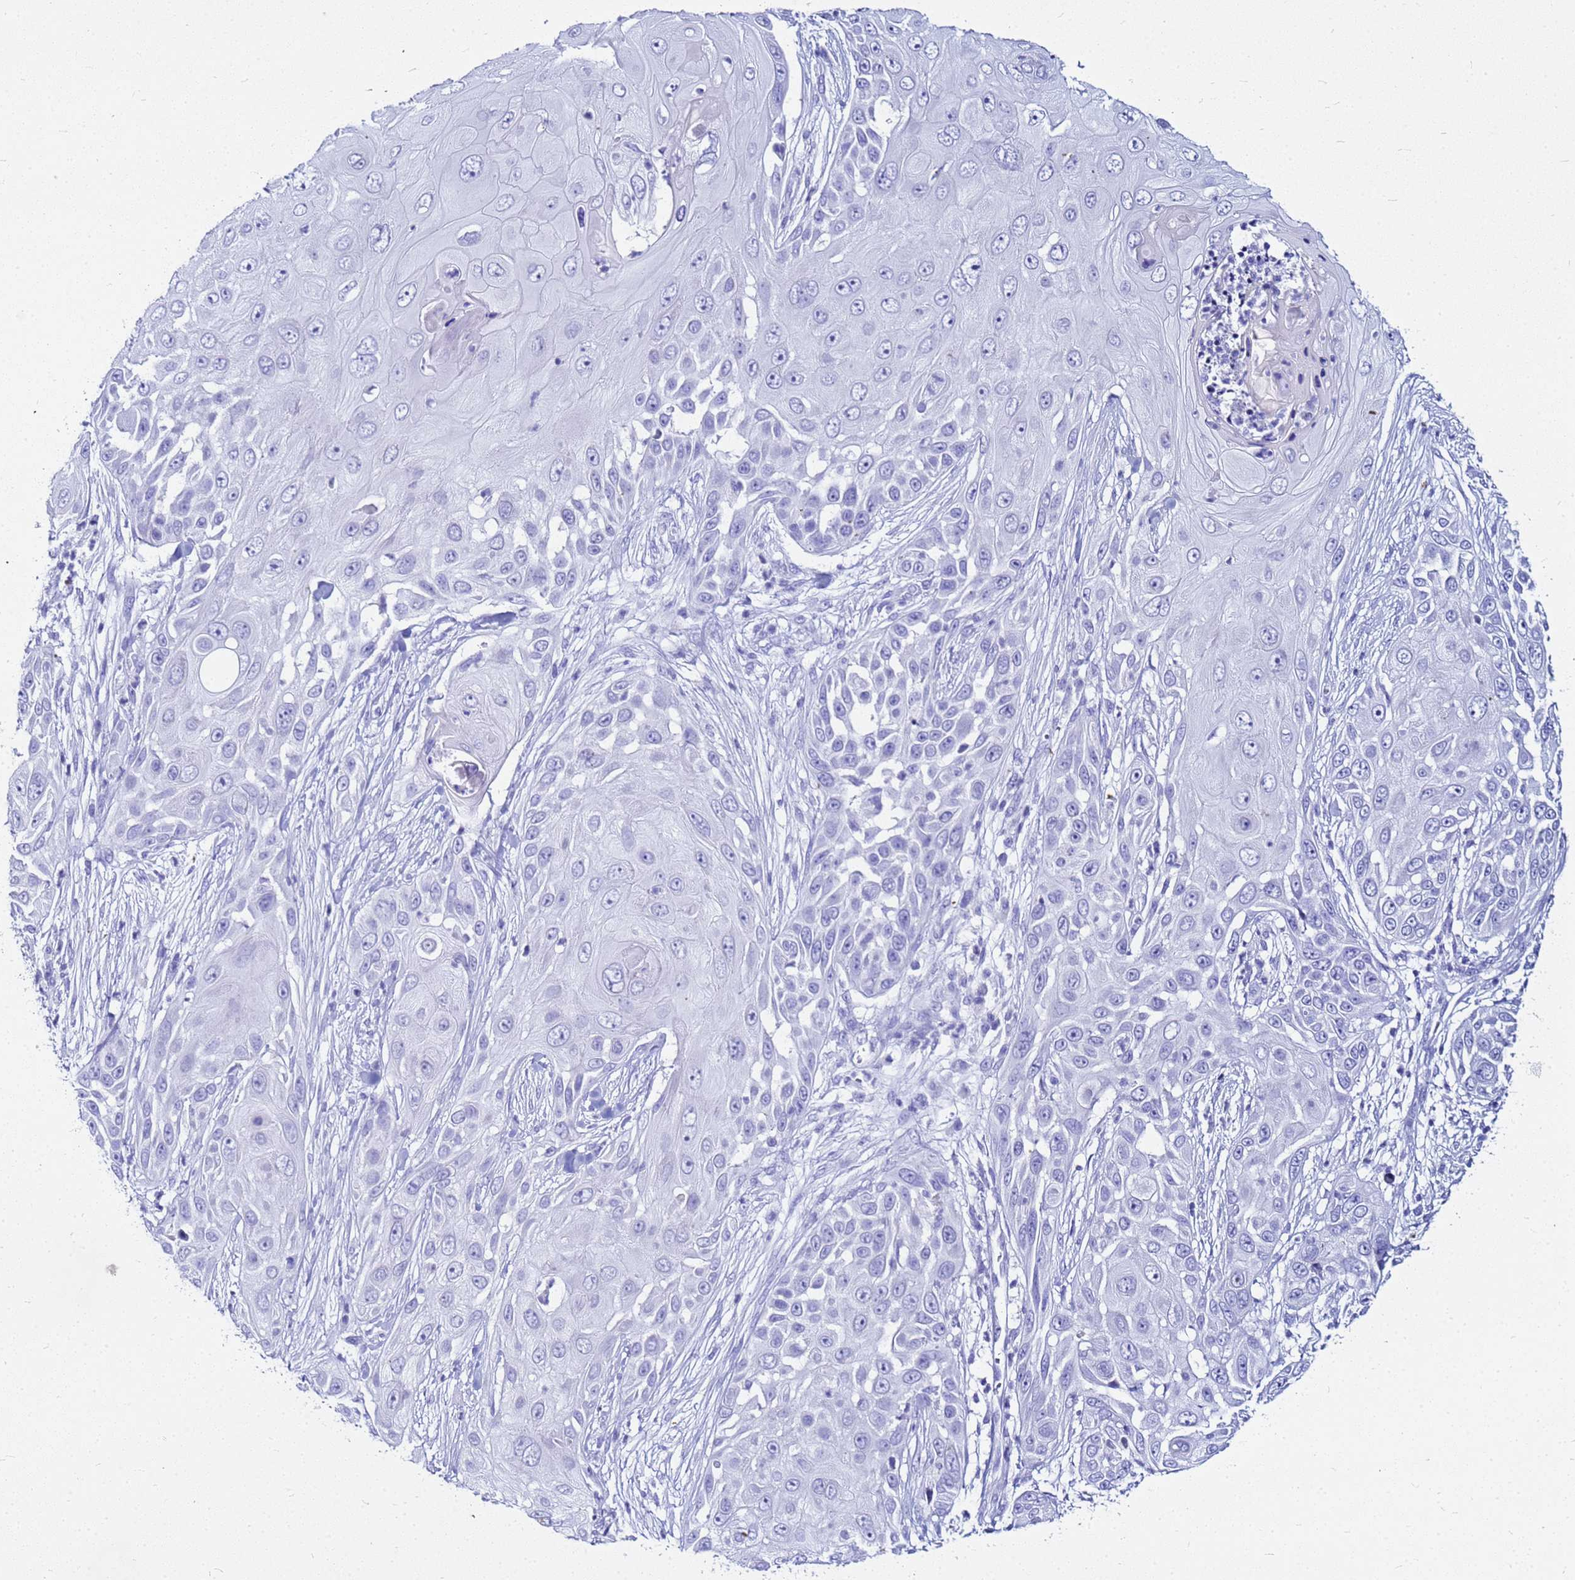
{"staining": {"intensity": "negative", "quantity": "none", "location": "none"}, "tissue": "skin cancer", "cell_type": "Tumor cells", "image_type": "cancer", "snomed": [{"axis": "morphology", "description": "Squamous cell carcinoma, NOS"}, {"axis": "topography", "description": "Skin"}], "caption": "Tumor cells show no significant staining in squamous cell carcinoma (skin).", "gene": "CKB", "patient": {"sex": "female", "age": 44}}